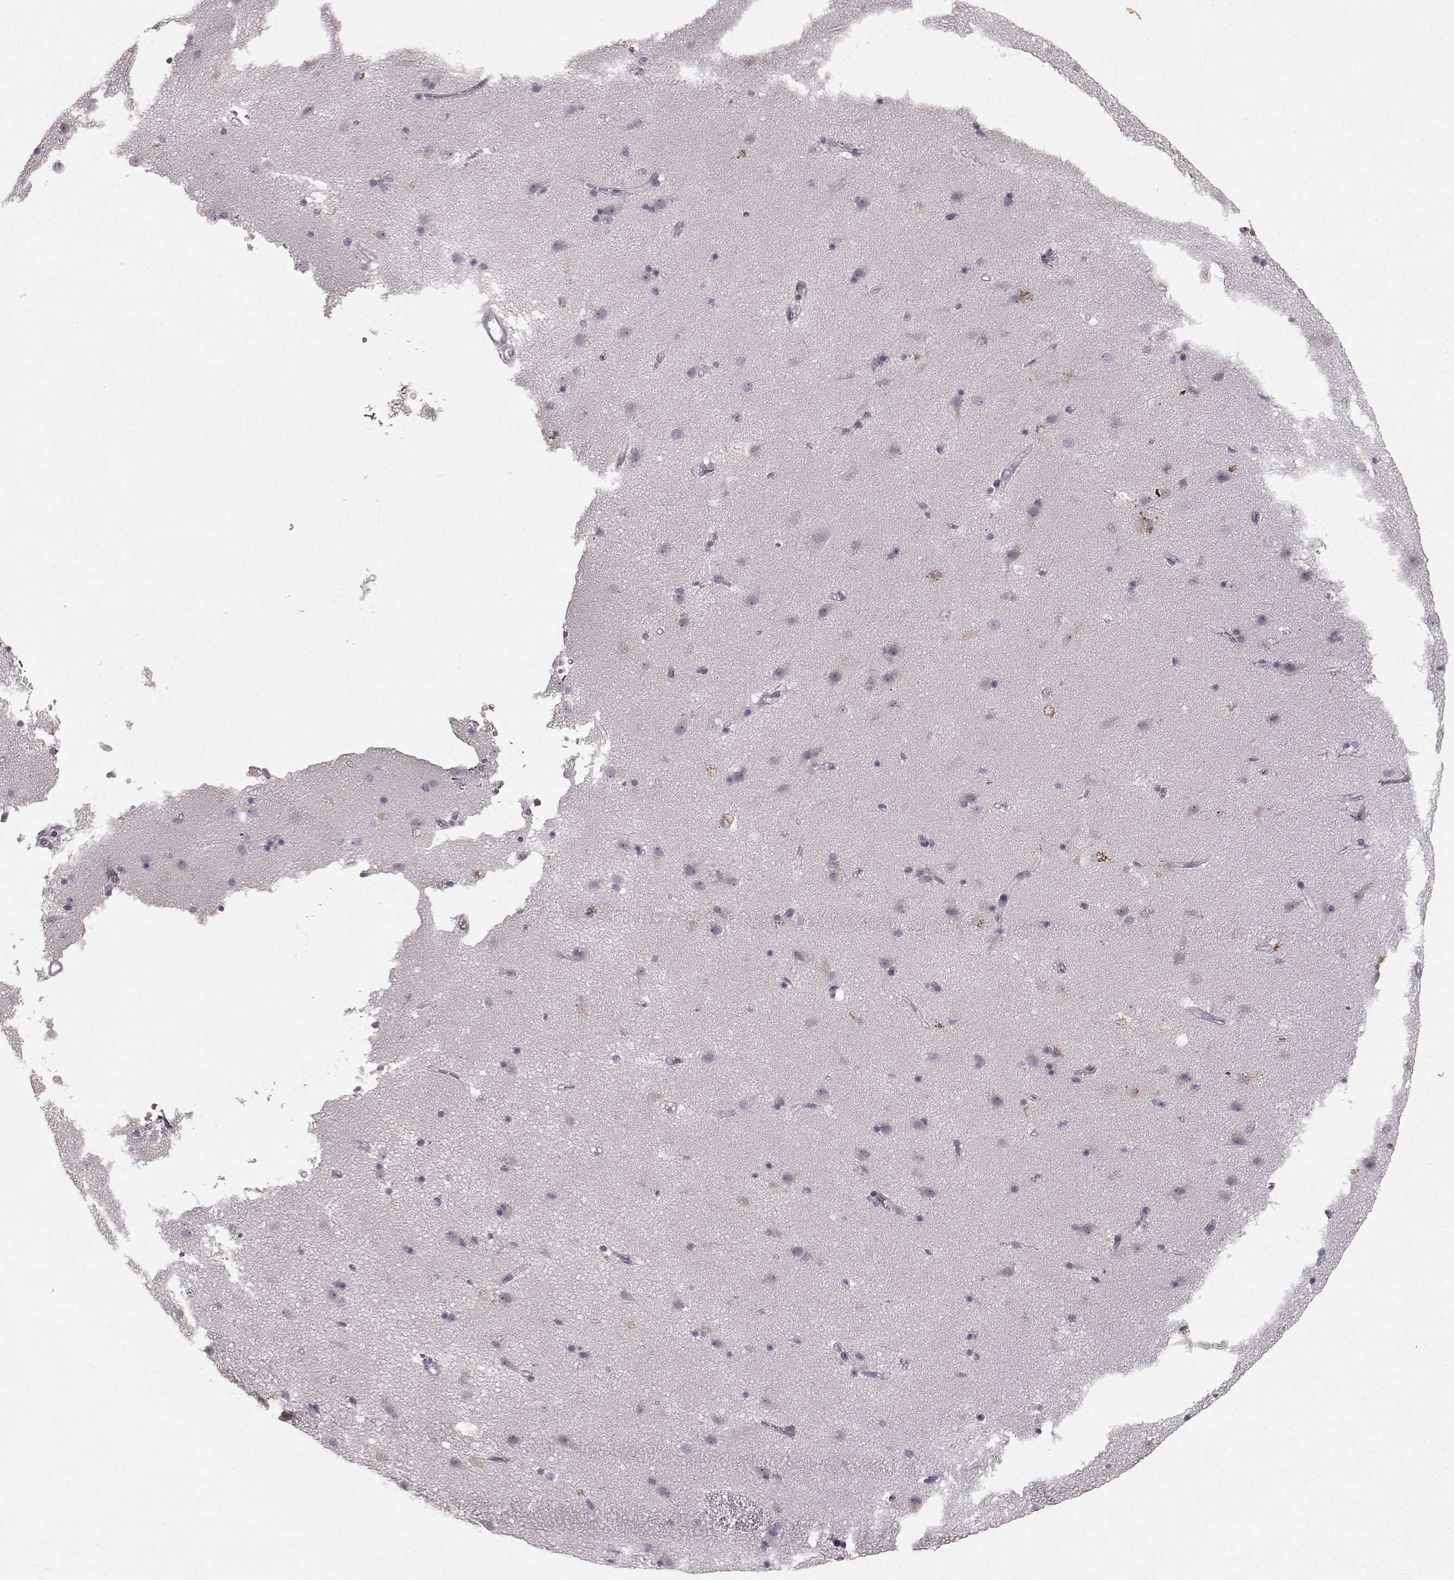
{"staining": {"intensity": "negative", "quantity": "none", "location": "none"}, "tissue": "caudate", "cell_type": "Glial cells", "image_type": "normal", "snomed": [{"axis": "morphology", "description": "Normal tissue, NOS"}, {"axis": "topography", "description": "Lateral ventricle wall"}], "caption": "IHC micrograph of benign caudate: human caudate stained with DAB shows no significant protein staining in glial cells.", "gene": "CCNF", "patient": {"sex": "female", "age": 71}}